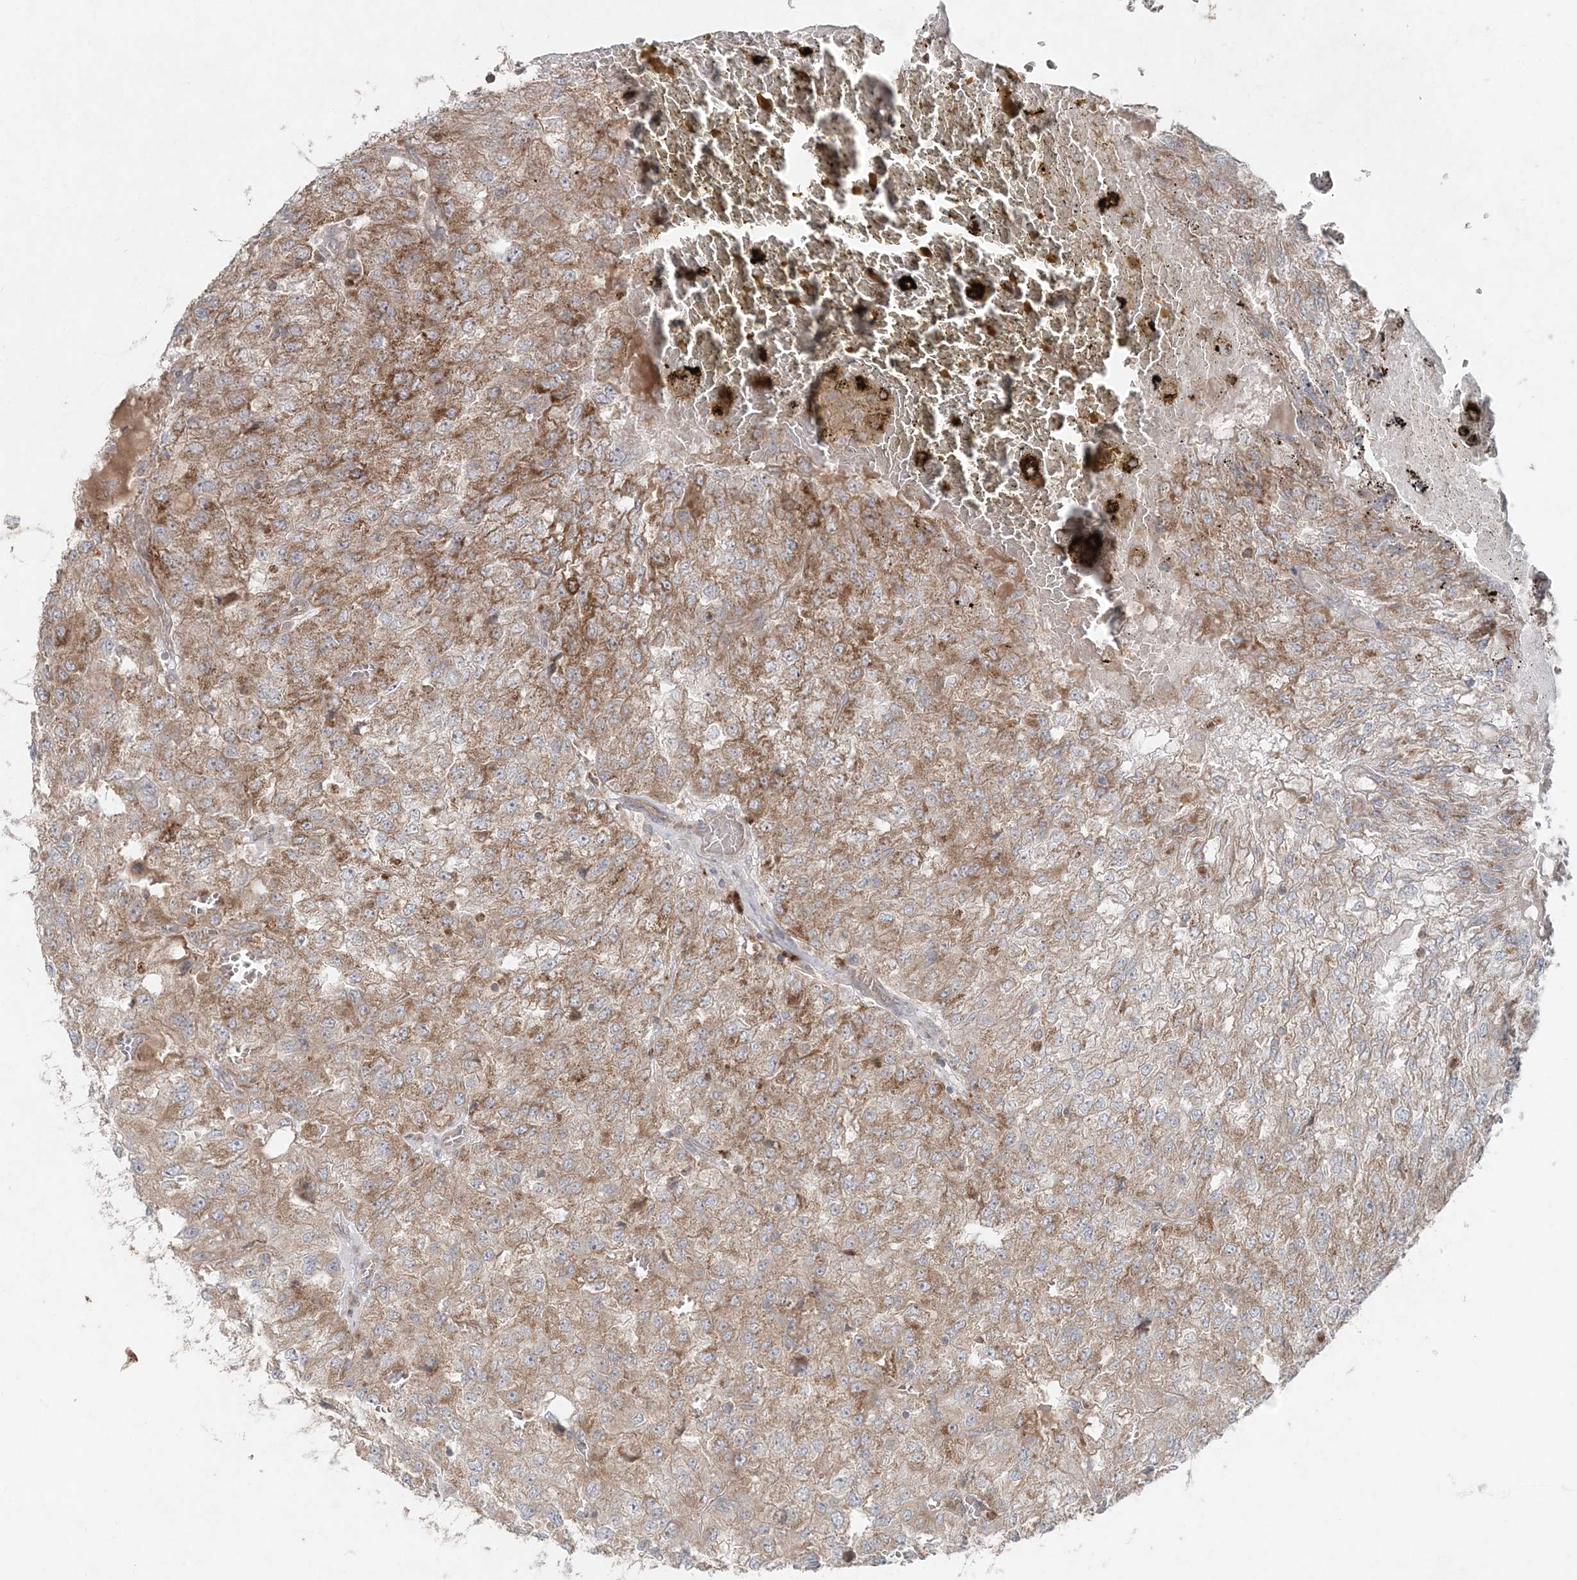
{"staining": {"intensity": "moderate", "quantity": ">75%", "location": "cytoplasmic/membranous"}, "tissue": "renal cancer", "cell_type": "Tumor cells", "image_type": "cancer", "snomed": [{"axis": "morphology", "description": "Adenocarcinoma, NOS"}, {"axis": "topography", "description": "Kidney"}], "caption": "Adenocarcinoma (renal) stained with a brown dye exhibits moderate cytoplasmic/membranous positive expression in approximately >75% of tumor cells.", "gene": "LRPPRC", "patient": {"sex": "female", "age": 54}}